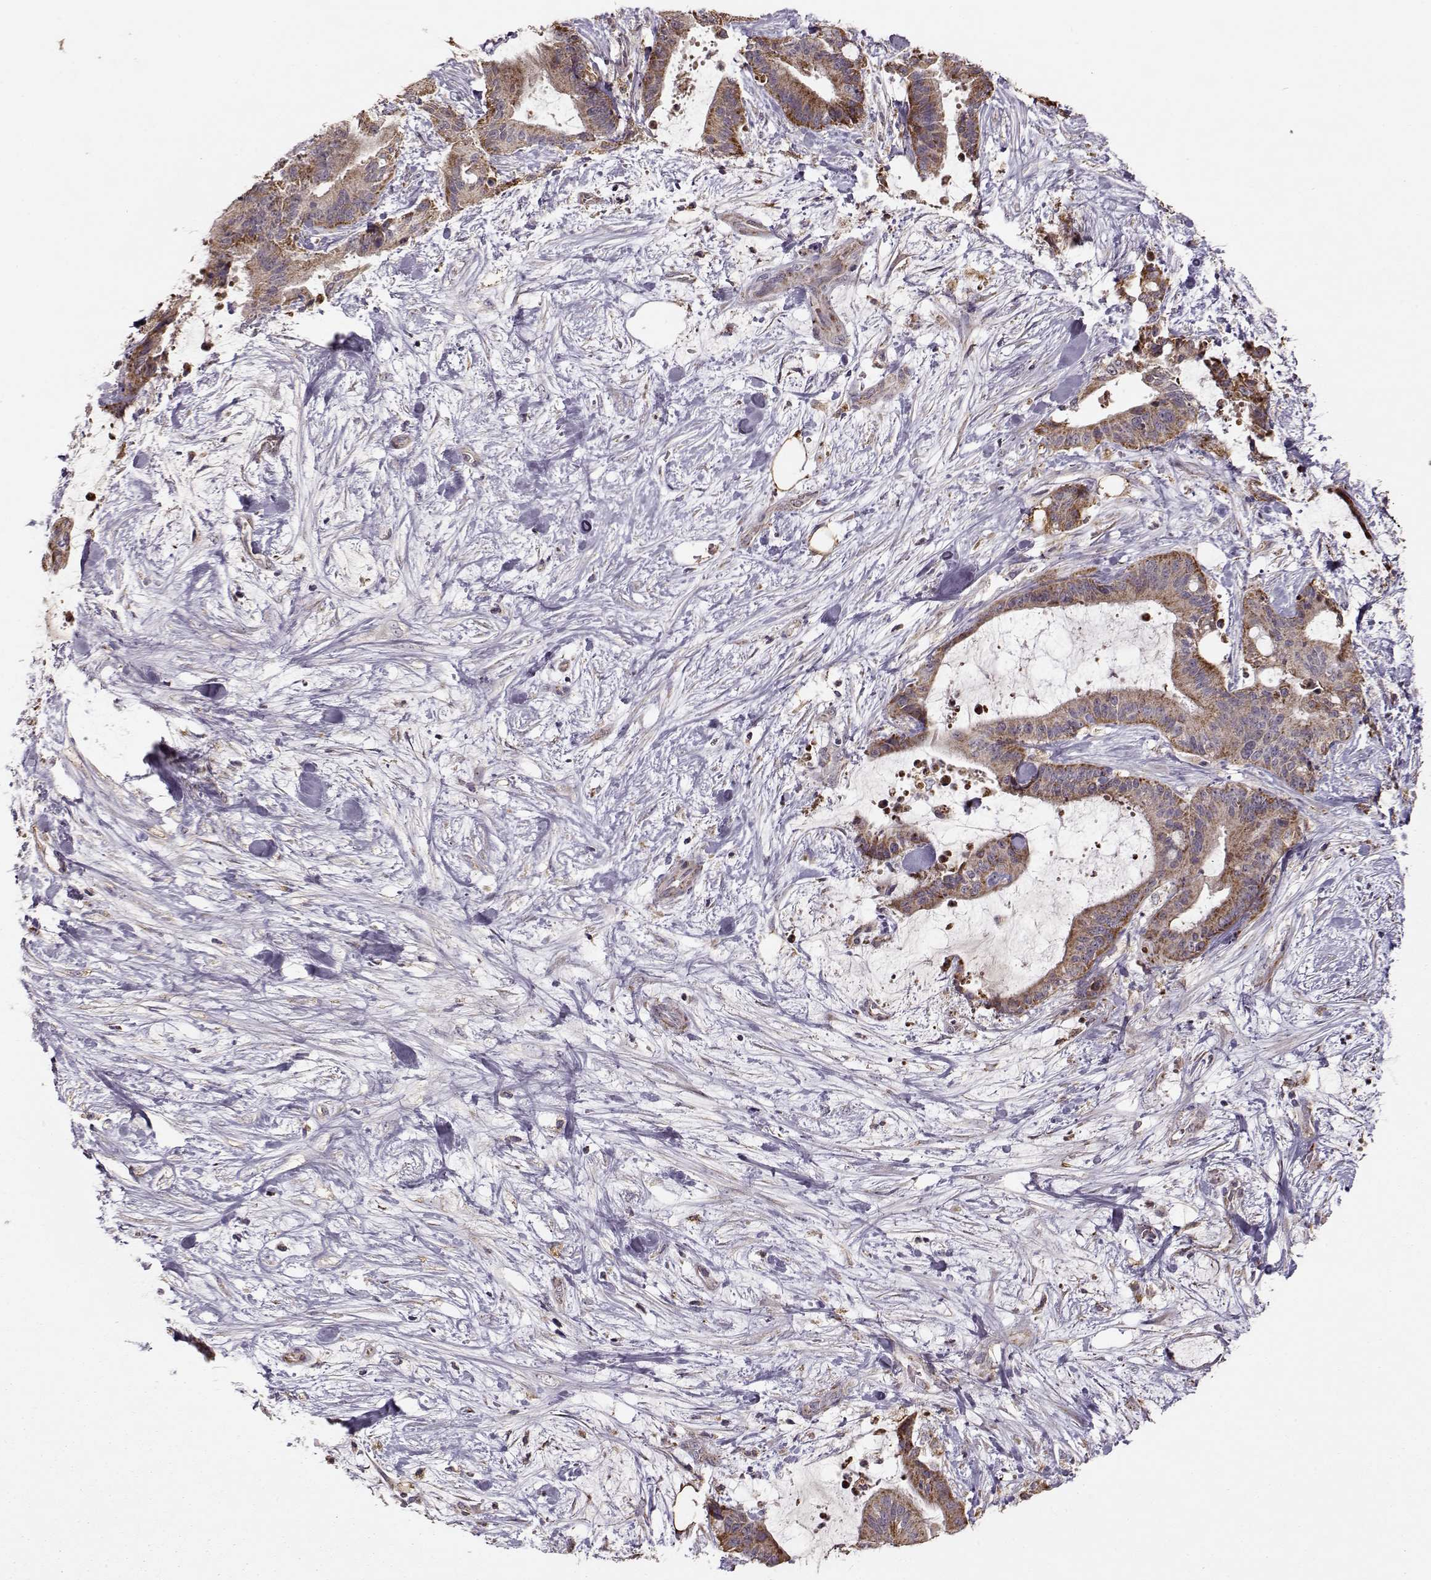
{"staining": {"intensity": "strong", "quantity": ">75%", "location": "cytoplasmic/membranous"}, "tissue": "liver cancer", "cell_type": "Tumor cells", "image_type": "cancer", "snomed": [{"axis": "morphology", "description": "Cholangiocarcinoma"}, {"axis": "topography", "description": "Liver"}], "caption": "This photomicrograph reveals IHC staining of liver cholangiocarcinoma, with high strong cytoplasmic/membranous expression in about >75% of tumor cells.", "gene": "CMTM3", "patient": {"sex": "female", "age": 73}}